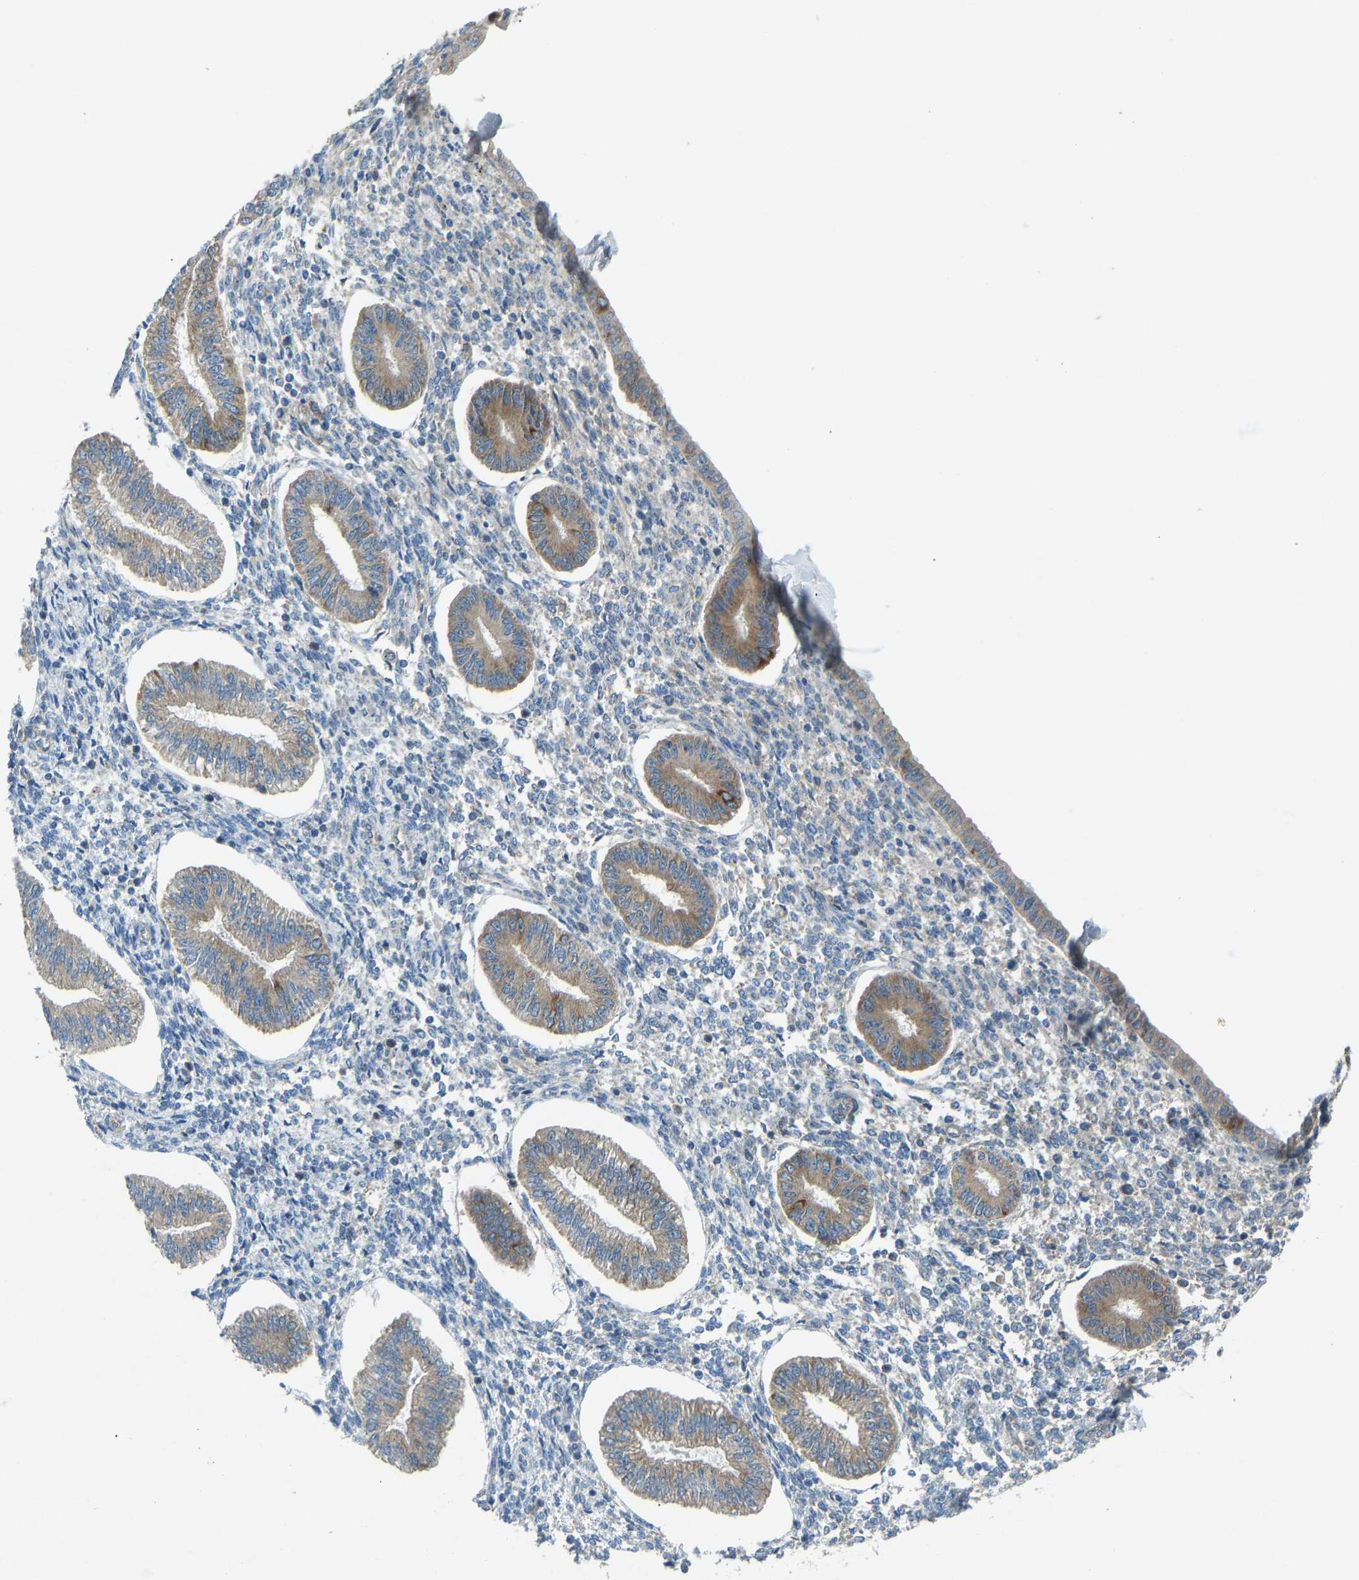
{"staining": {"intensity": "negative", "quantity": "none", "location": "none"}, "tissue": "endometrium", "cell_type": "Cells in endometrial stroma", "image_type": "normal", "snomed": [{"axis": "morphology", "description": "Normal tissue, NOS"}, {"axis": "topography", "description": "Endometrium"}], "caption": "A photomicrograph of endometrium stained for a protein displays no brown staining in cells in endometrial stroma. (Stains: DAB immunohistochemistry (IHC) with hematoxylin counter stain, Microscopy: brightfield microscopy at high magnification).", "gene": "STAU2", "patient": {"sex": "female", "age": 50}}